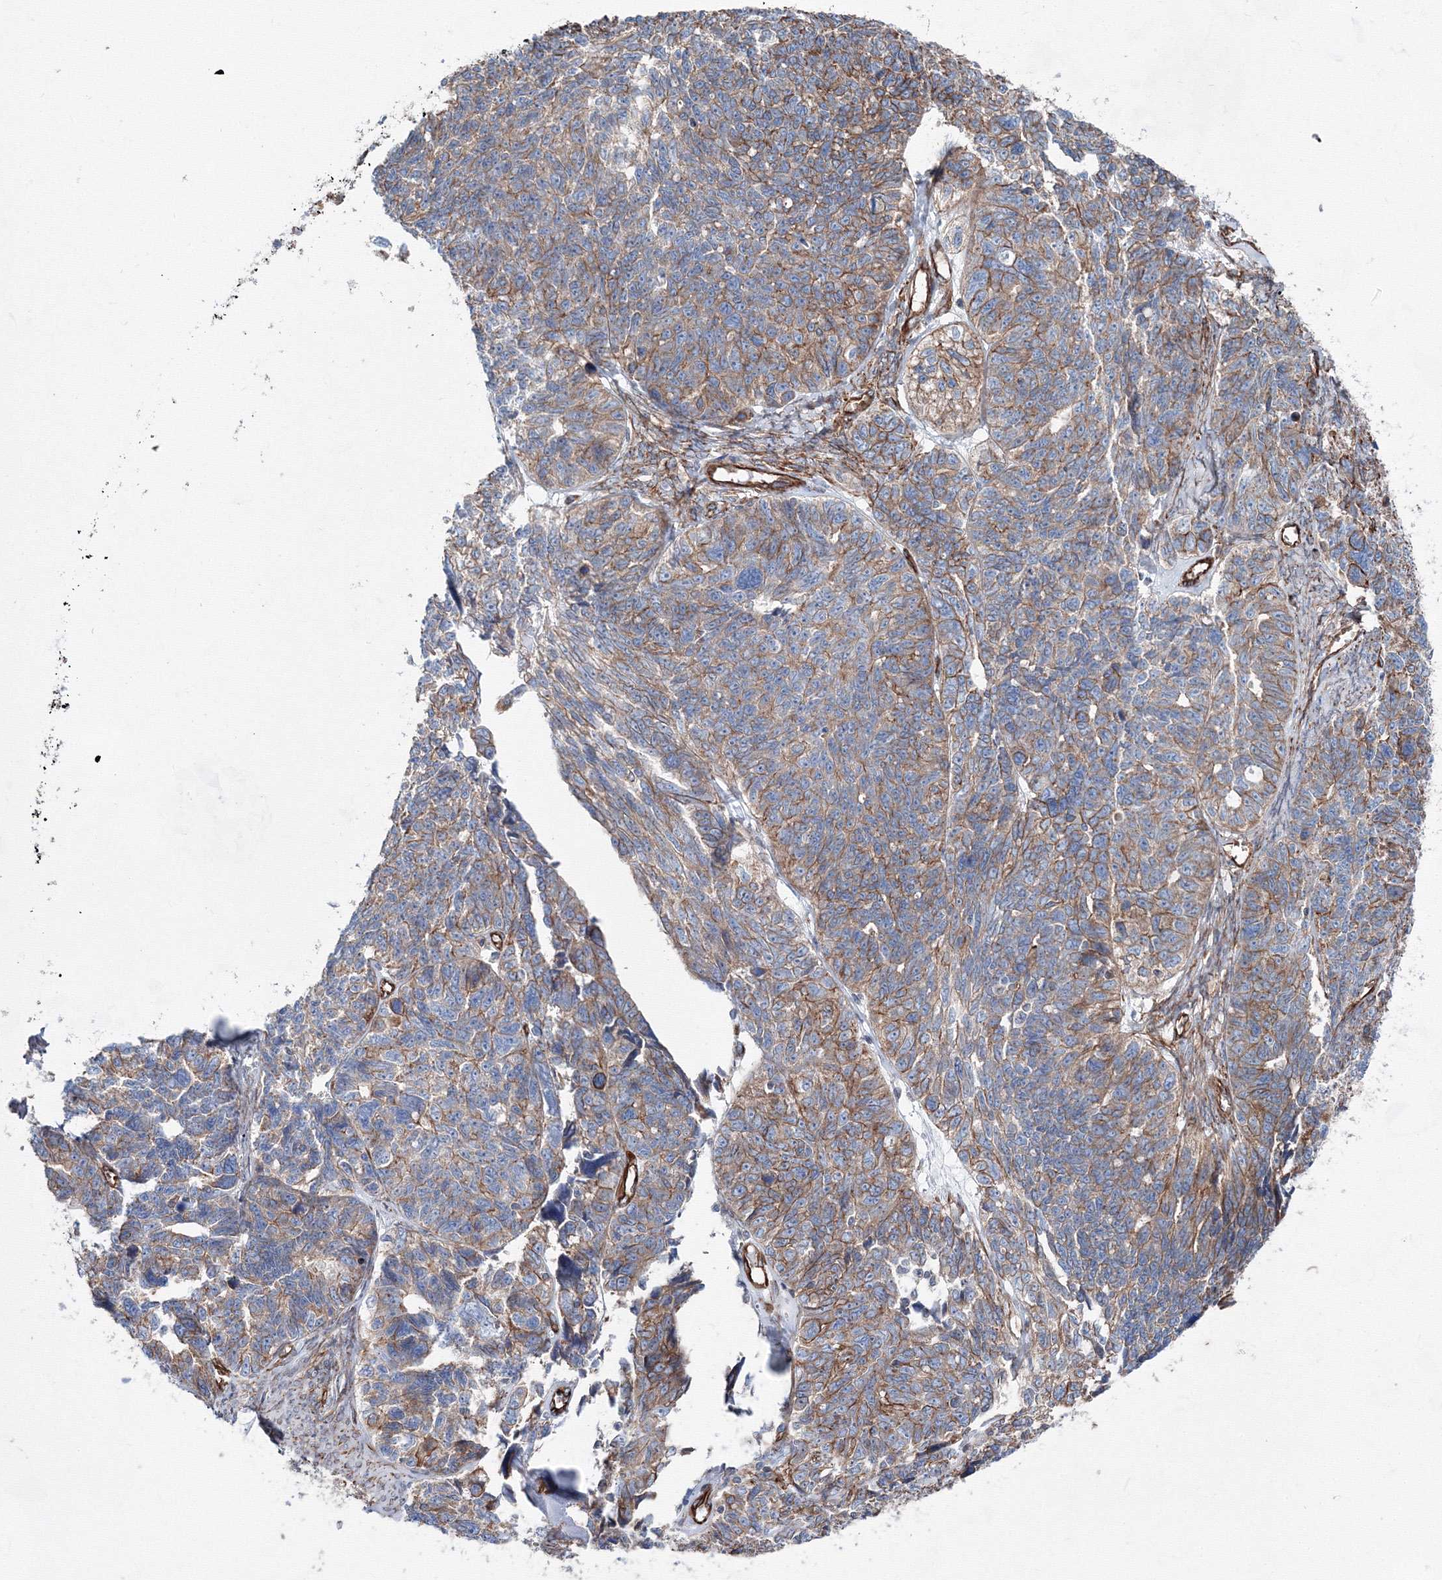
{"staining": {"intensity": "moderate", "quantity": ">75%", "location": "cytoplasmic/membranous"}, "tissue": "ovarian cancer", "cell_type": "Tumor cells", "image_type": "cancer", "snomed": [{"axis": "morphology", "description": "Cystadenocarcinoma, serous, NOS"}, {"axis": "topography", "description": "Ovary"}], "caption": "About >75% of tumor cells in human ovarian cancer exhibit moderate cytoplasmic/membranous protein expression as visualized by brown immunohistochemical staining.", "gene": "ANKRD37", "patient": {"sex": "female", "age": 79}}